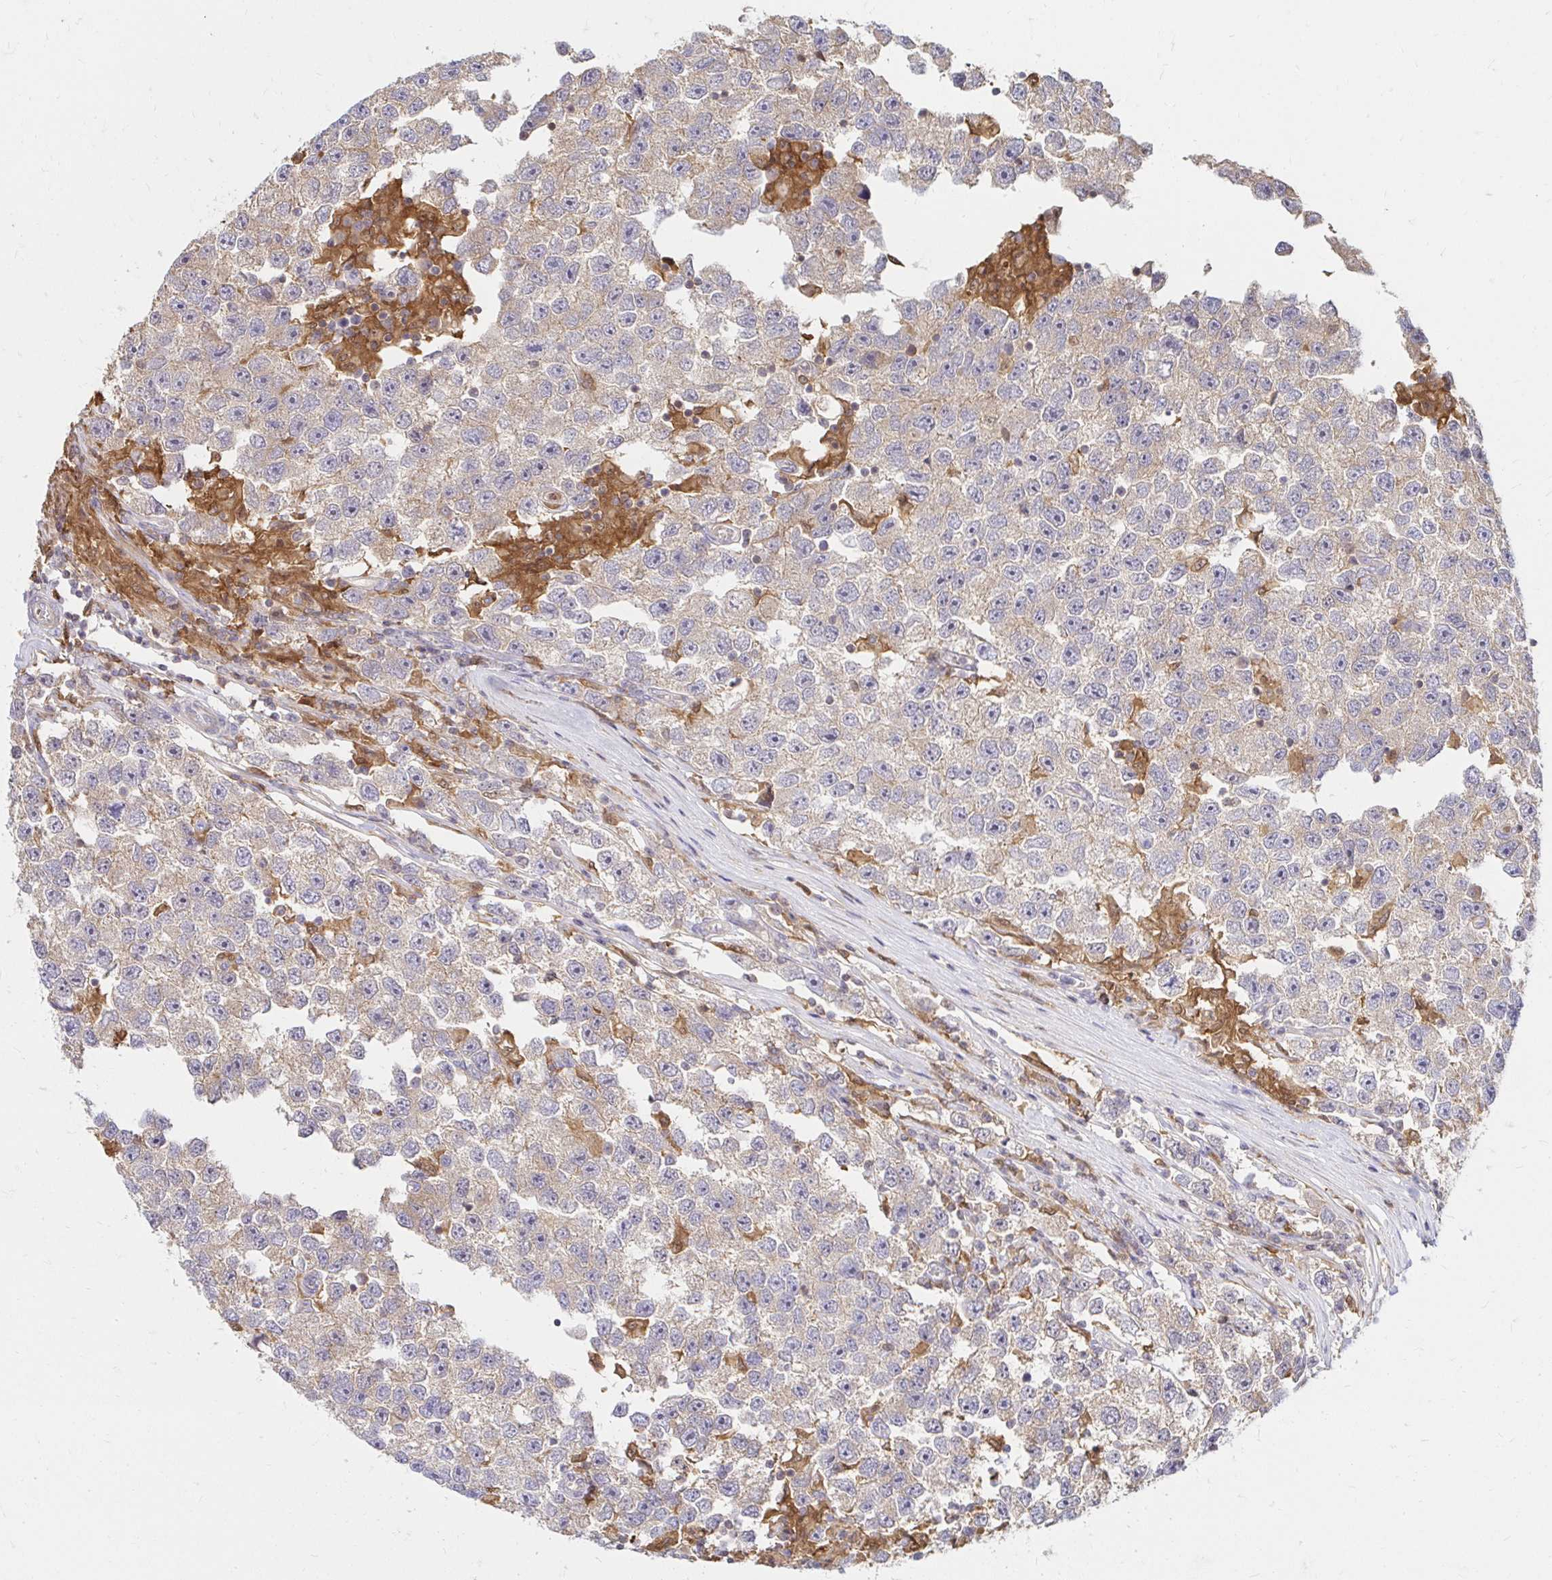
{"staining": {"intensity": "weak", "quantity": "<25%", "location": "cytoplasmic/membranous"}, "tissue": "testis cancer", "cell_type": "Tumor cells", "image_type": "cancer", "snomed": [{"axis": "morphology", "description": "Seminoma, NOS"}, {"axis": "topography", "description": "Testis"}], "caption": "DAB immunohistochemical staining of testis cancer shows no significant positivity in tumor cells.", "gene": "PYCARD", "patient": {"sex": "male", "age": 26}}